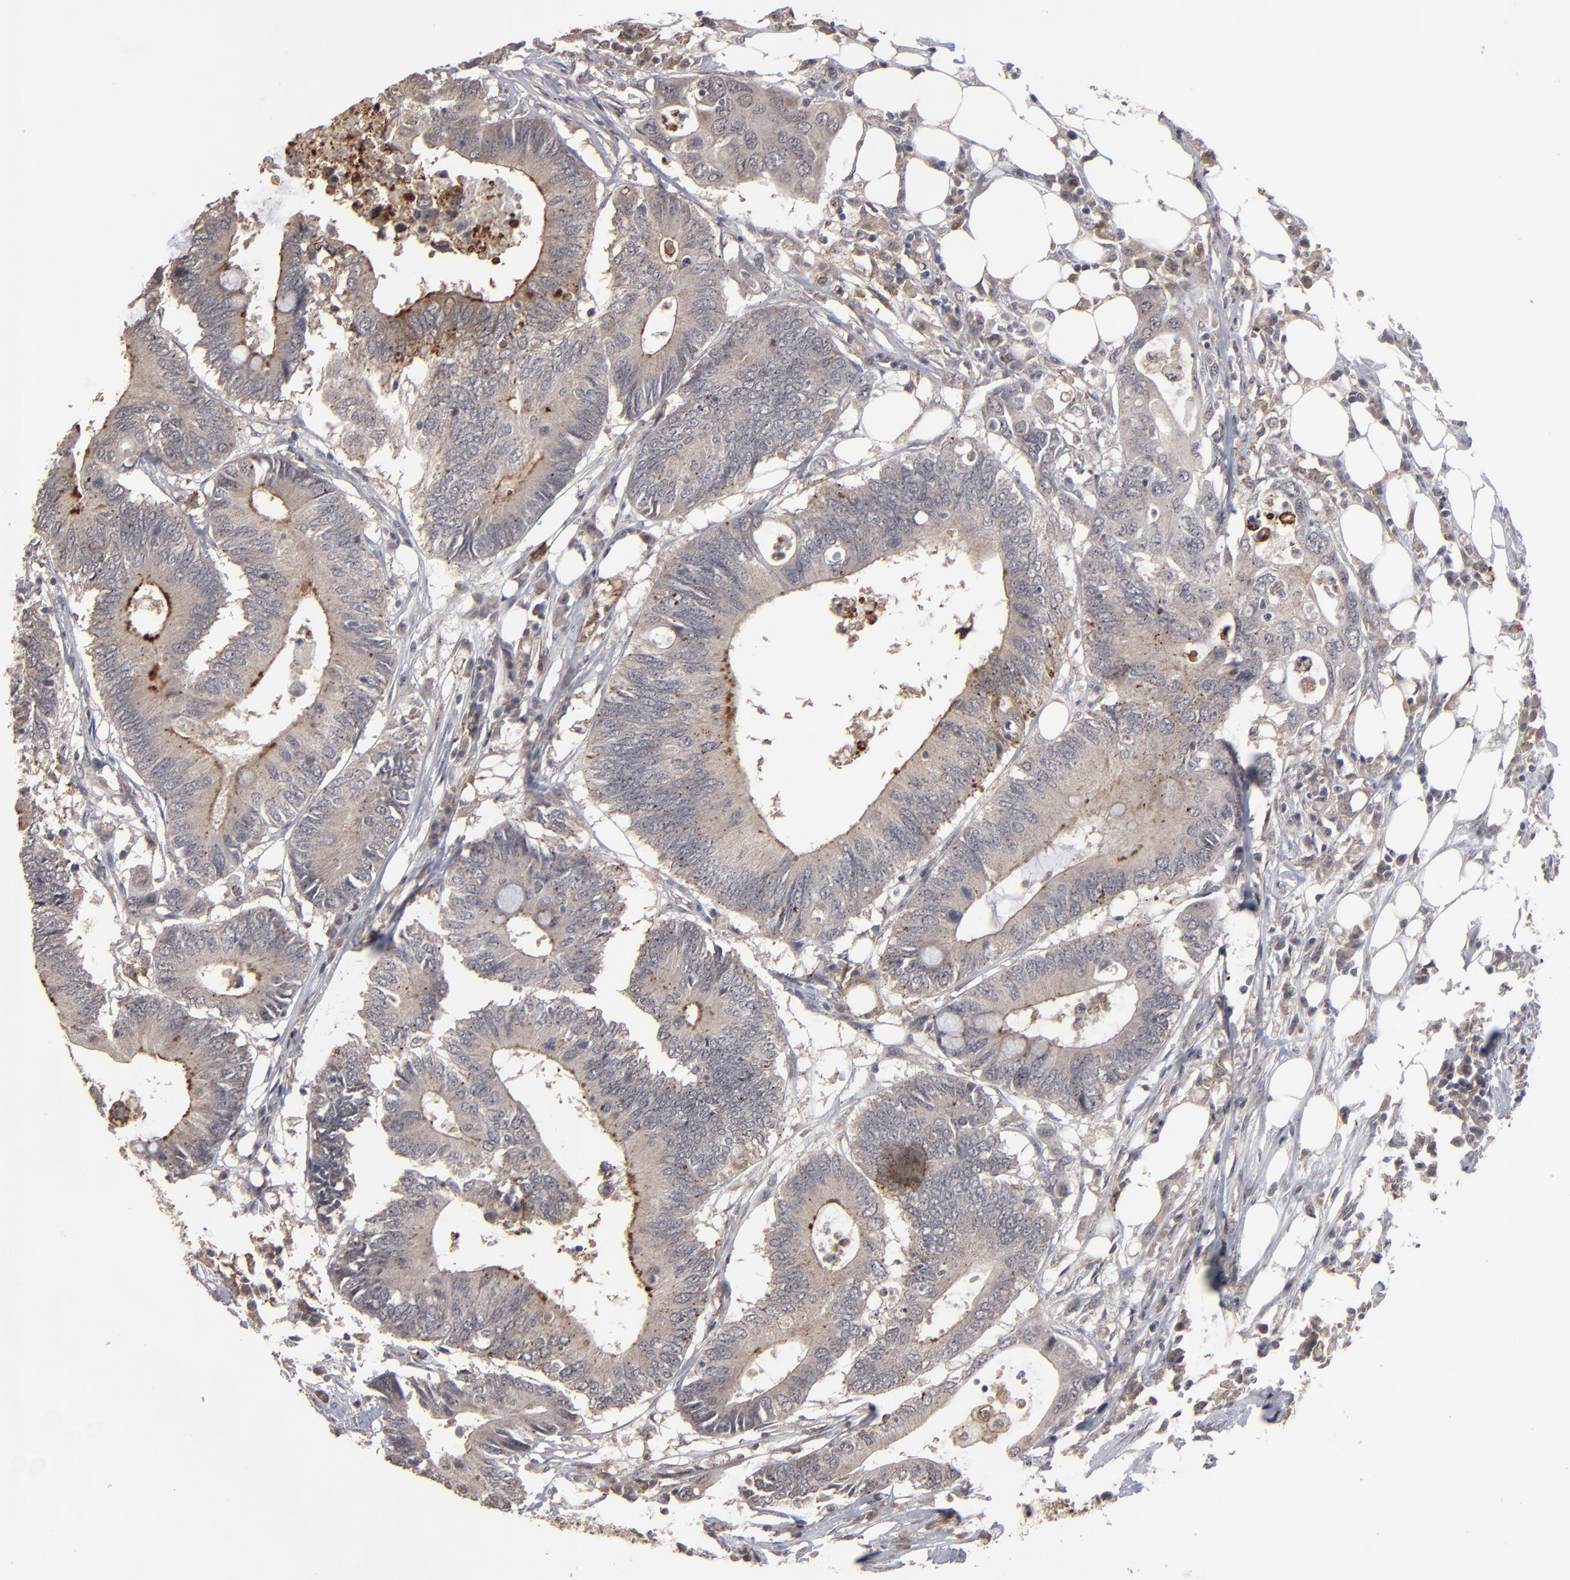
{"staining": {"intensity": "weak", "quantity": ">75%", "location": "cytoplasmic/membranous"}, "tissue": "colorectal cancer", "cell_type": "Tumor cells", "image_type": "cancer", "snomed": [{"axis": "morphology", "description": "Adenocarcinoma, NOS"}, {"axis": "topography", "description": "Colon"}], "caption": "About >75% of tumor cells in colorectal cancer reveal weak cytoplasmic/membranous protein staining as visualized by brown immunohistochemical staining.", "gene": "SLC22A17", "patient": {"sex": "male", "age": 71}}